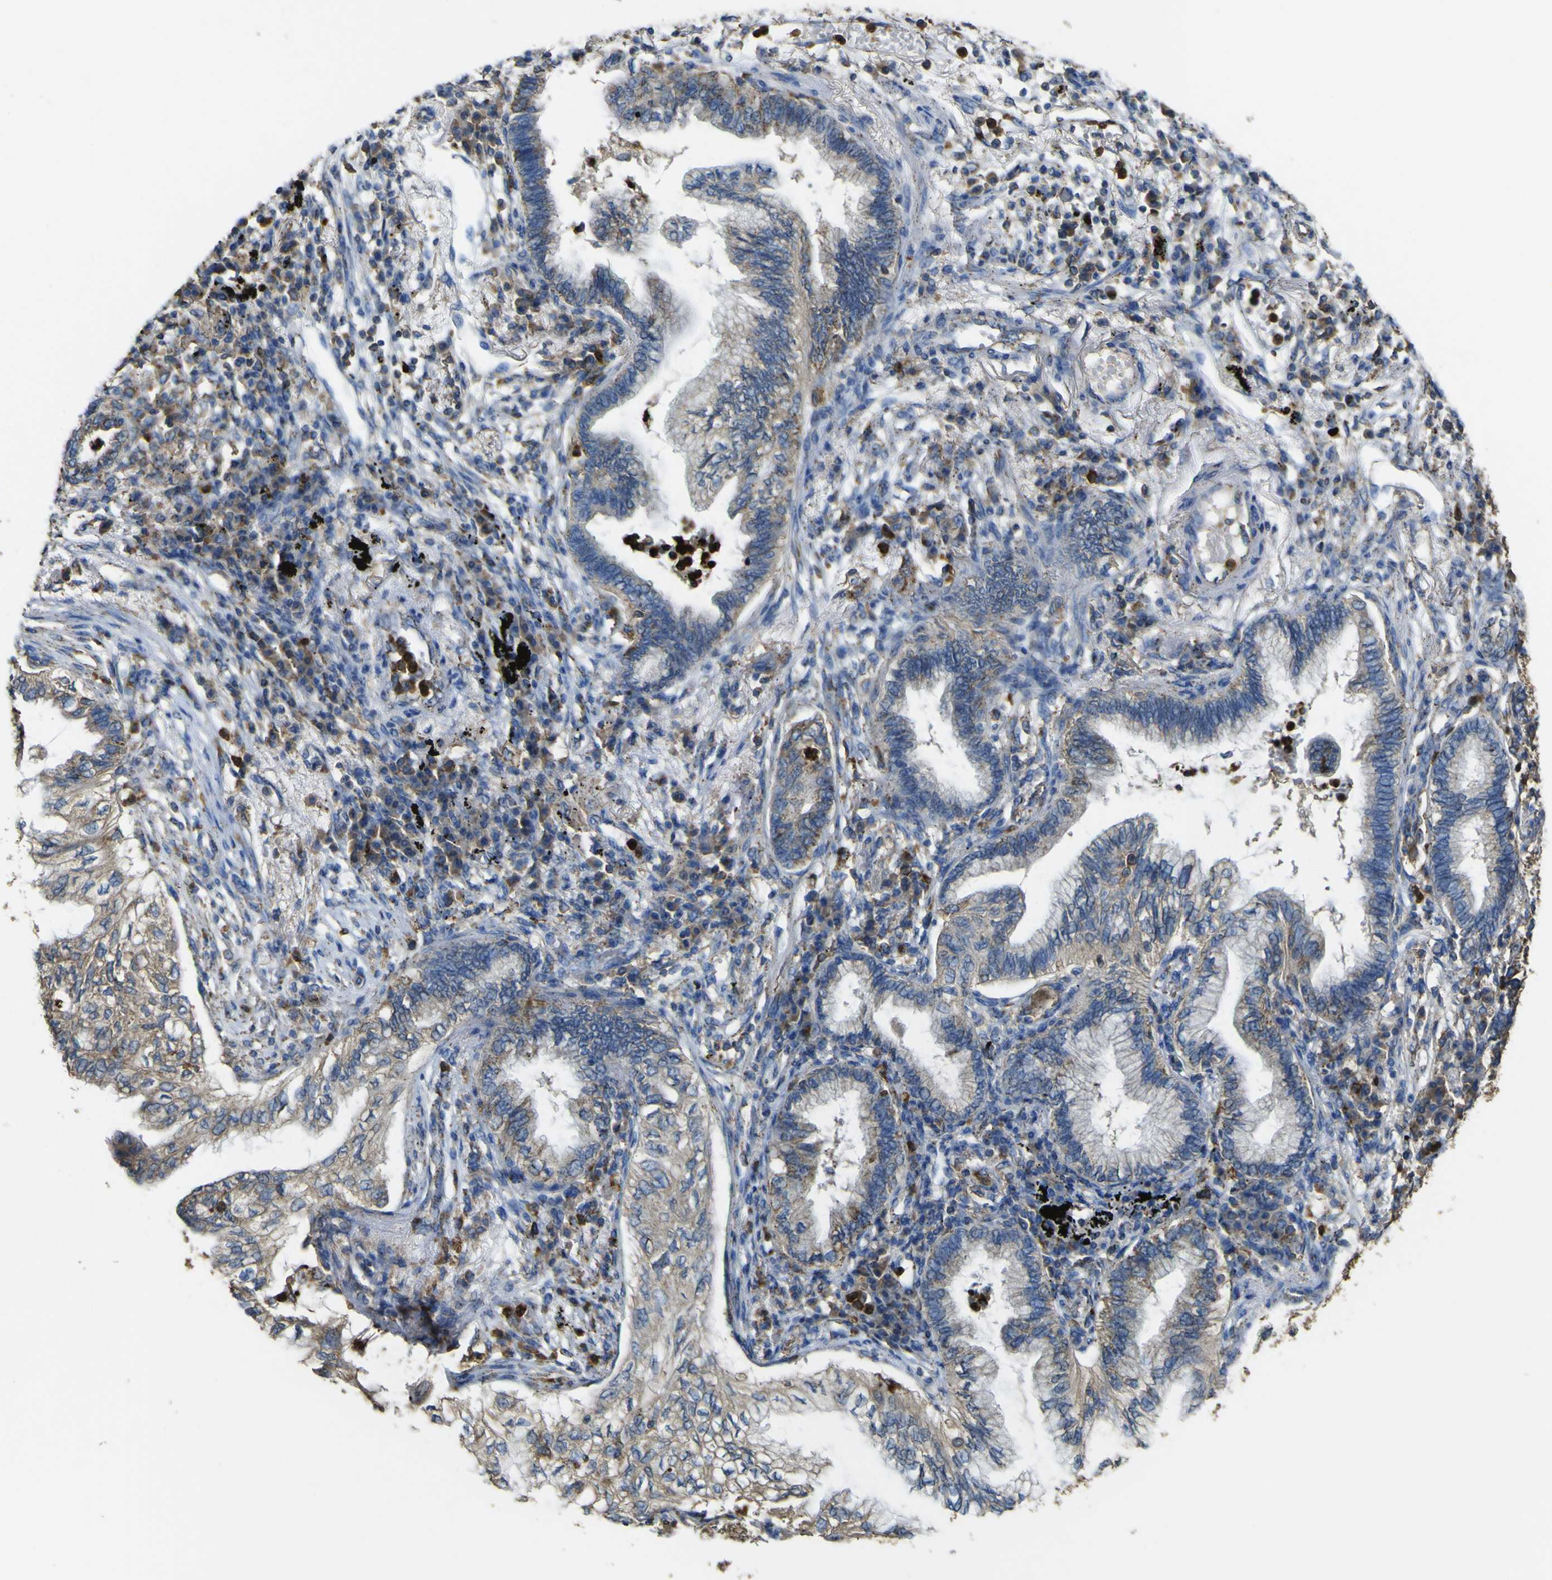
{"staining": {"intensity": "moderate", "quantity": "25%-75%", "location": "cytoplasmic/membranous"}, "tissue": "lung cancer", "cell_type": "Tumor cells", "image_type": "cancer", "snomed": [{"axis": "morphology", "description": "Normal tissue, NOS"}, {"axis": "morphology", "description": "Adenocarcinoma, NOS"}, {"axis": "topography", "description": "Bronchus"}, {"axis": "topography", "description": "Lung"}], "caption": "About 25%-75% of tumor cells in lung cancer display moderate cytoplasmic/membranous protein positivity as visualized by brown immunohistochemical staining.", "gene": "ACSL3", "patient": {"sex": "female", "age": 70}}